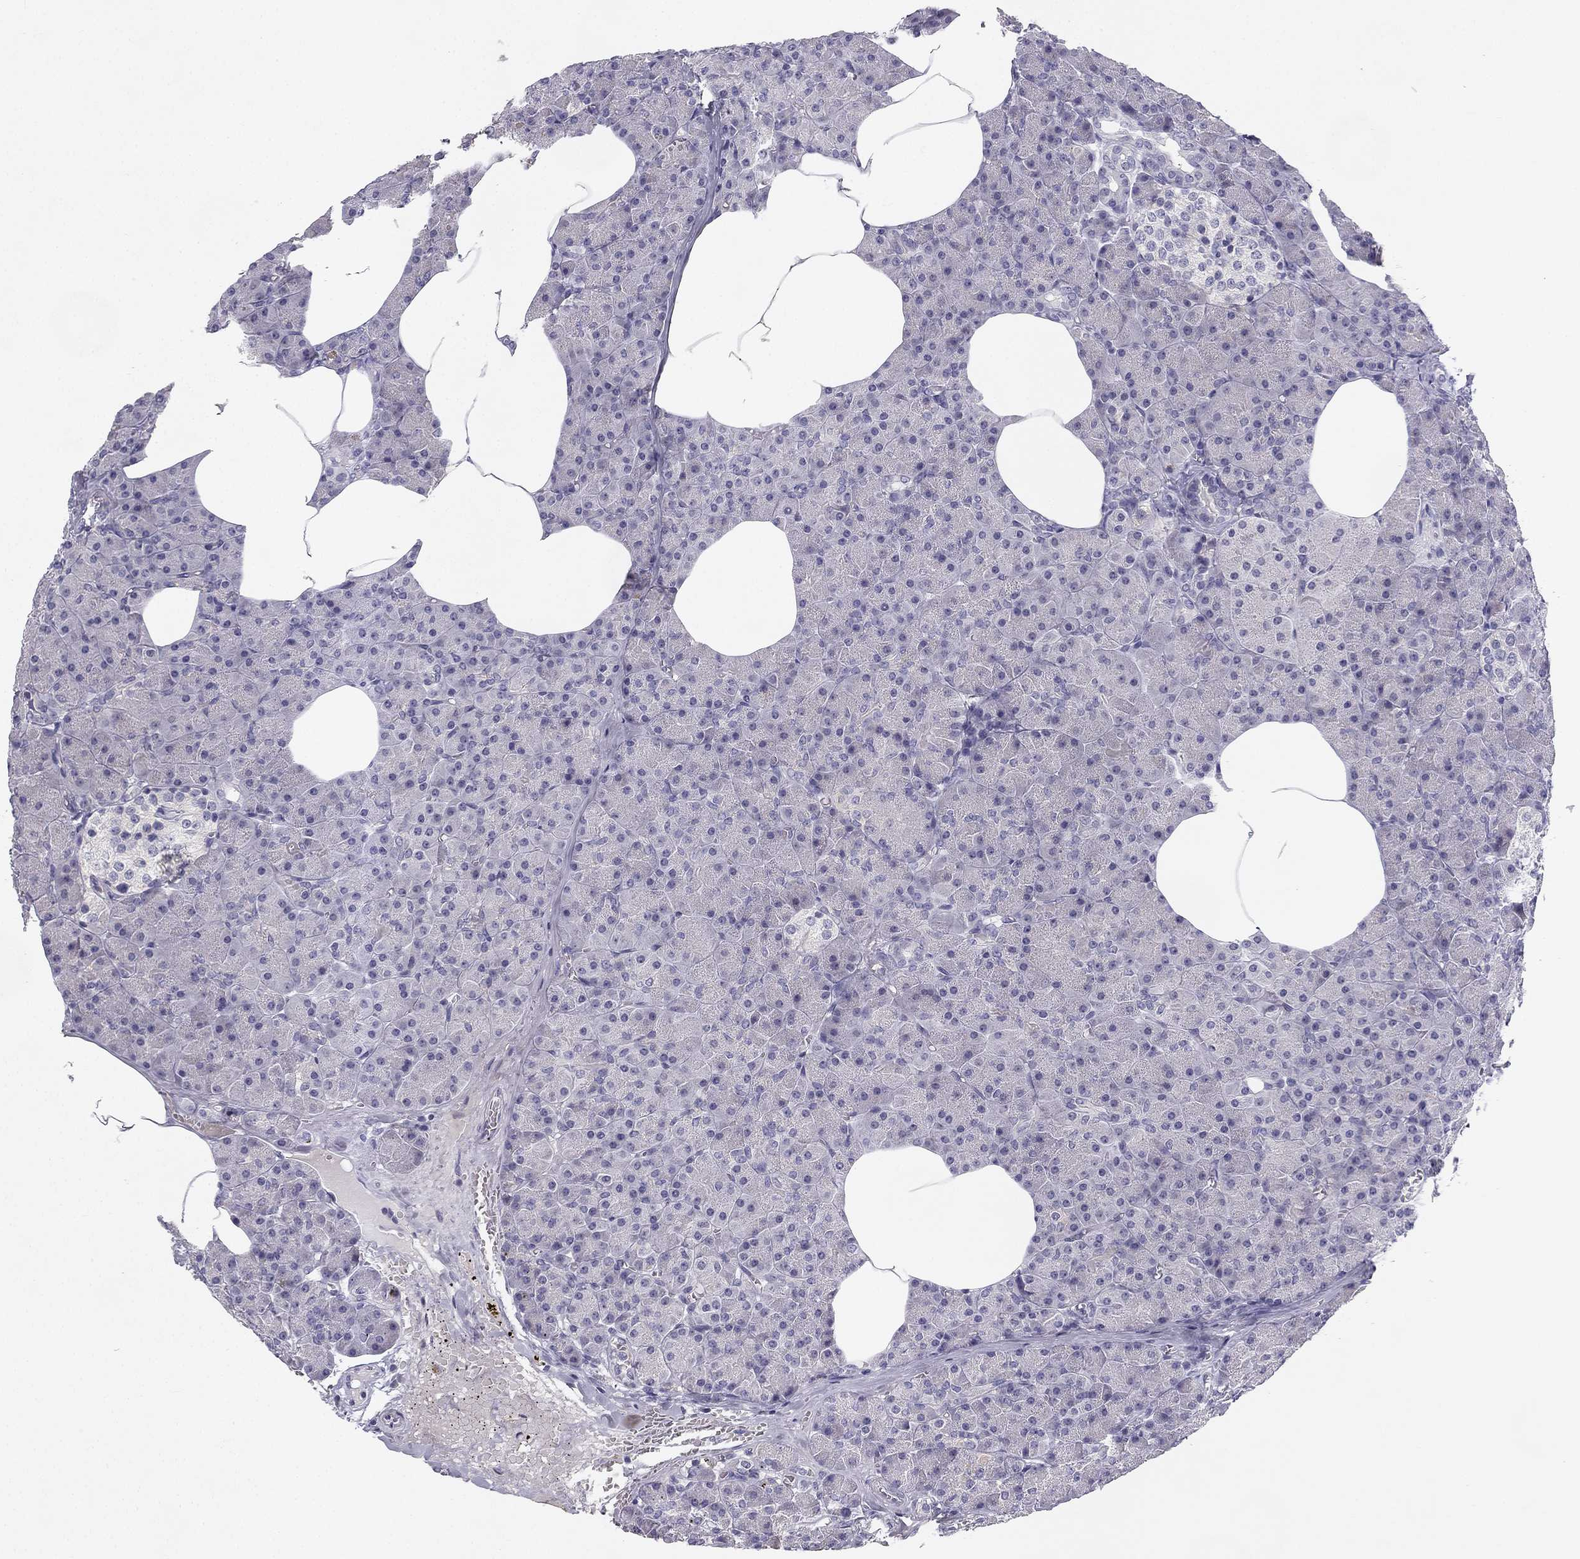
{"staining": {"intensity": "negative", "quantity": "none", "location": "none"}, "tissue": "pancreas", "cell_type": "Exocrine glandular cells", "image_type": "normal", "snomed": [{"axis": "morphology", "description": "Normal tissue, NOS"}, {"axis": "topography", "description": "Pancreas"}], "caption": "This is an immunohistochemistry histopathology image of benign human pancreas. There is no positivity in exocrine glandular cells.", "gene": "SLC6A4", "patient": {"sex": "female", "age": 45}}